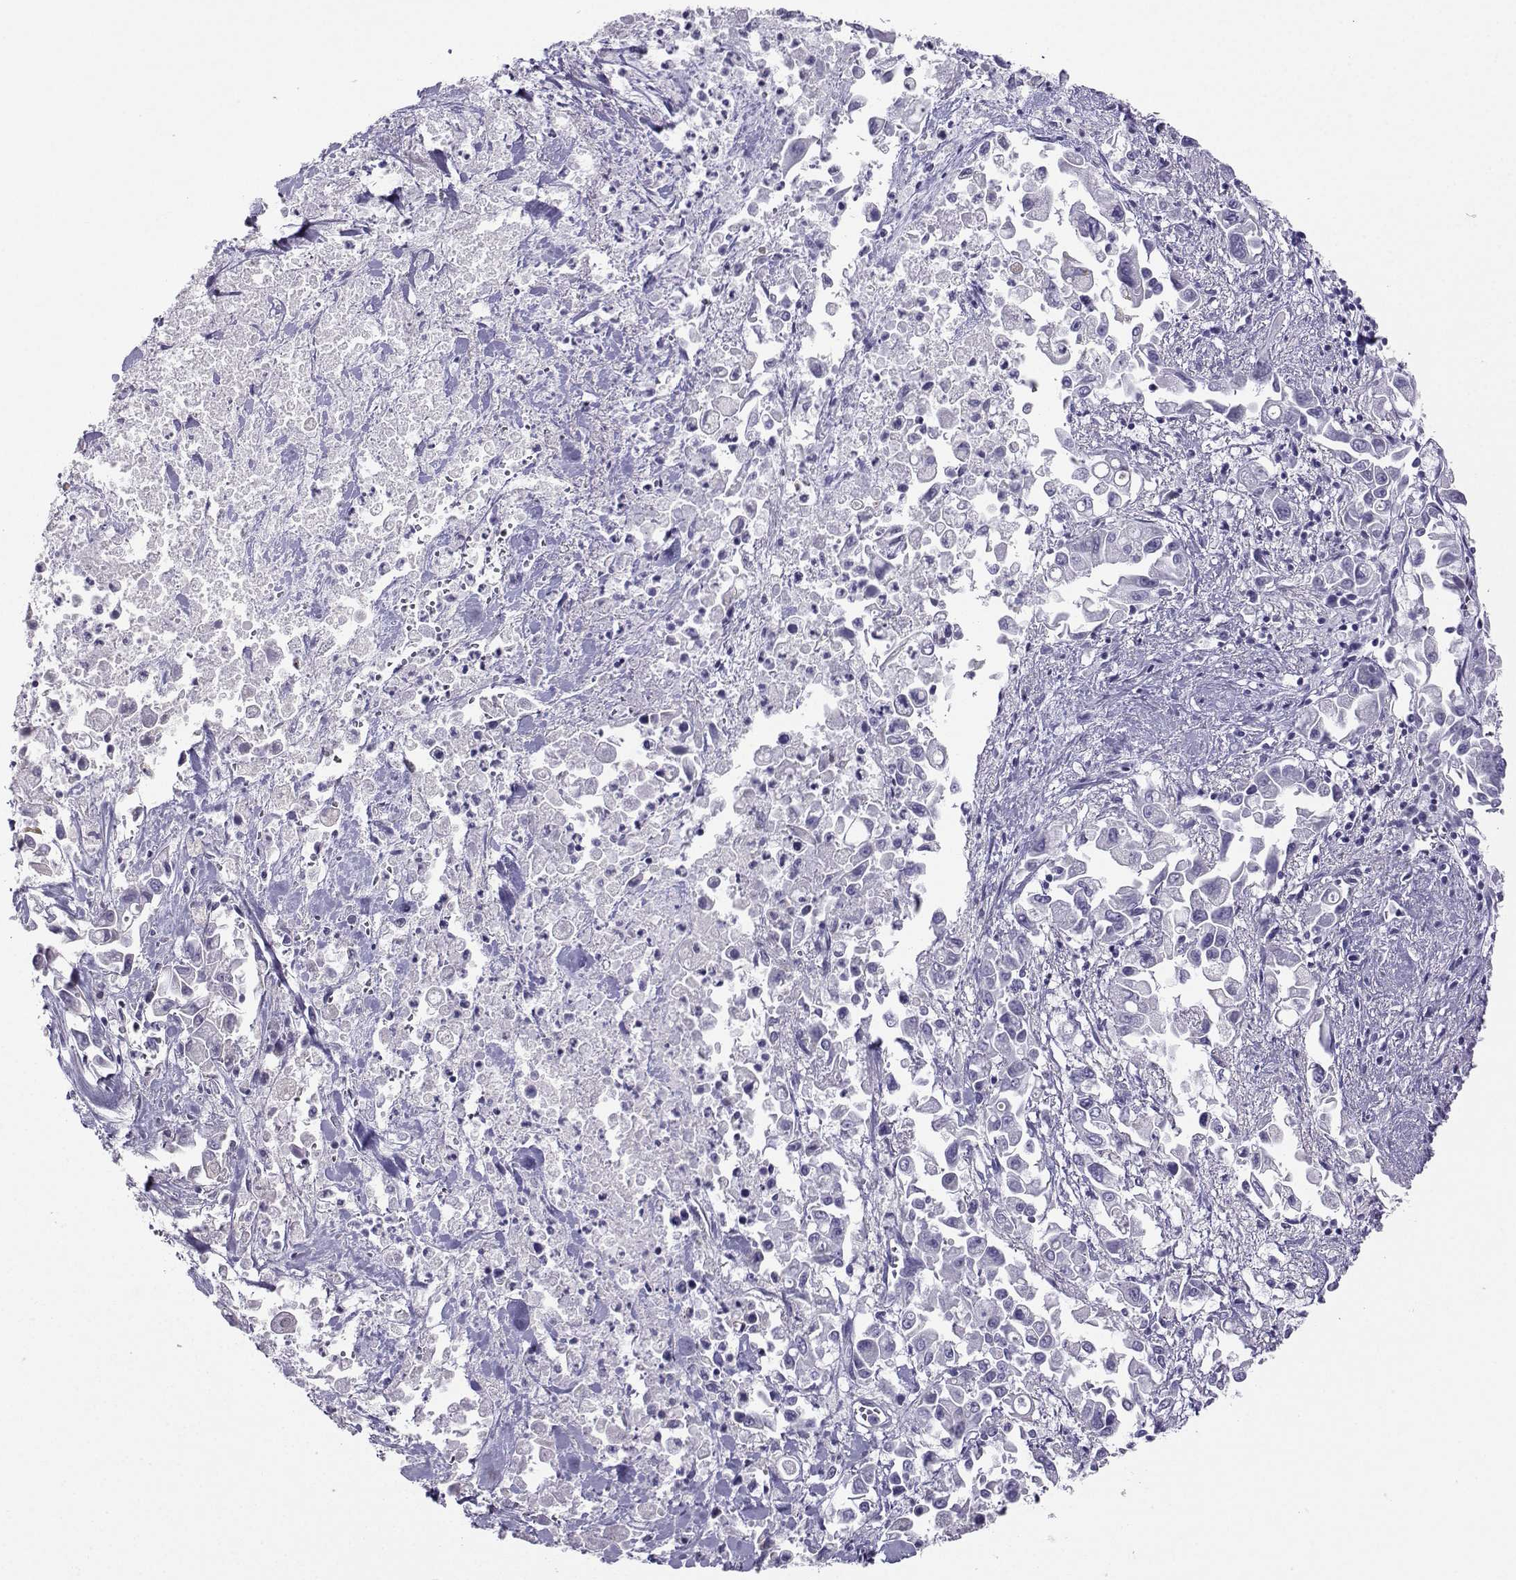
{"staining": {"intensity": "negative", "quantity": "none", "location": "none"}, "tissue": "pancreatic cancer", "cell_type": "Tumor cells", "image_type": "cancer", "snomed": [{"axis": "morphology", "description": "Adenocarcinoma, NOS"}, {"axis": "topography", "description": "Pancreas"}], "caption": "DAB immunohistochemical staining of human pancreatic adenocarcinoma displays no significant staining in tumor cells.", "gene": "FBXO24", "patient": {"sex": "female", "age": 83}}